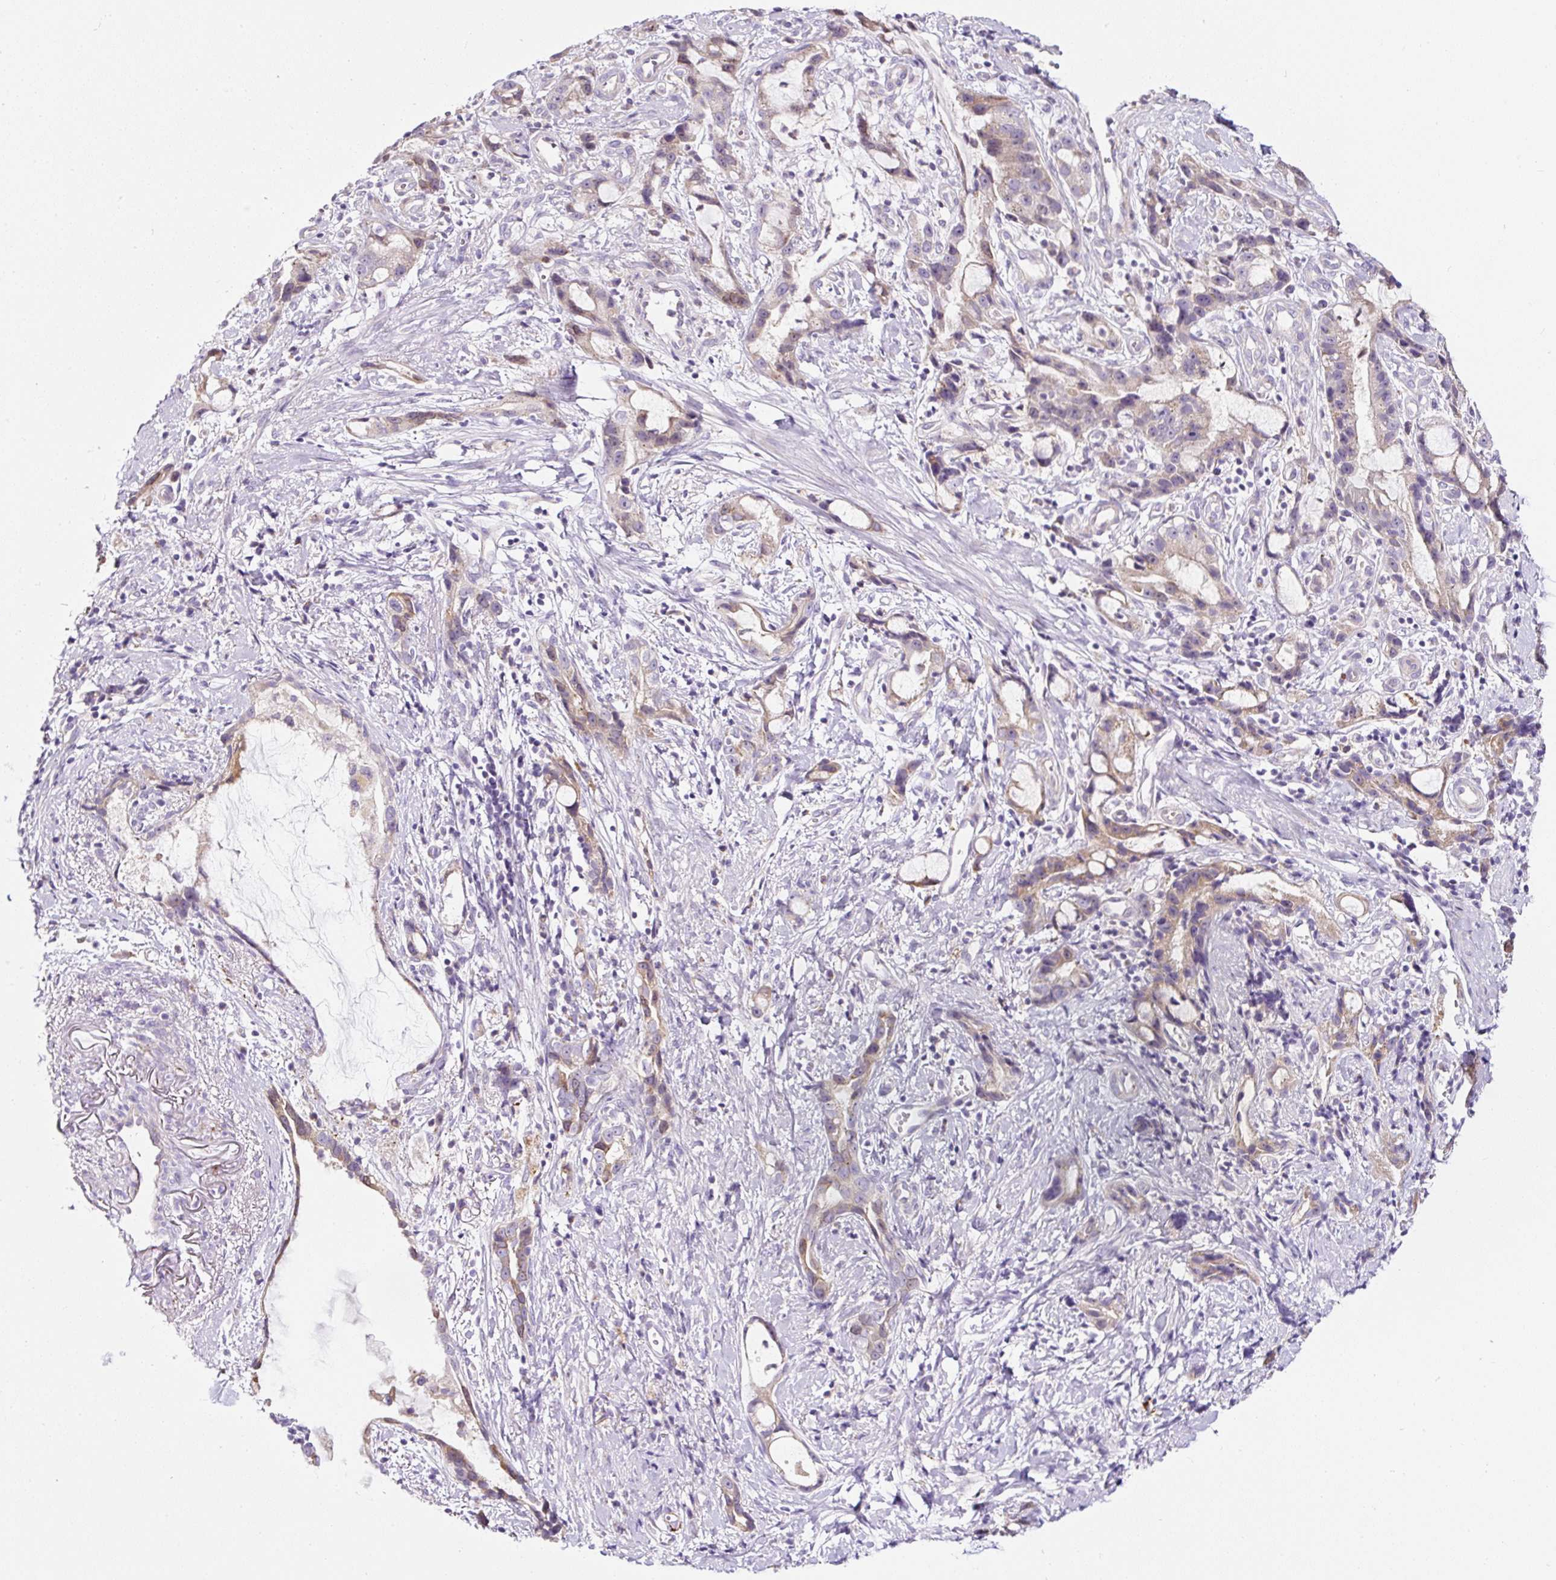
{"staining": {"intensity": "moderate", "quantity": "25%-75%", "location": "cytoplasmic/membranous"}, "tissue": "stomach cancer", "cell_type": "Tumor cells", "image_type": "cancer", "snomed": [{"axis": "morphology", "description": "Adenocarcinoma, NOS"}, {"axis": "topography", "description": "Stomach"}], "caption": "Immunohistochemical staining of adenocarcinoma (stomach) demonstrates medium levels of moderate cytoplasmic/membranous staining in approximately 25%-75% of tumor cells.", "gene": "HPS4", "patient": {"sex": "male", "age": 55}}